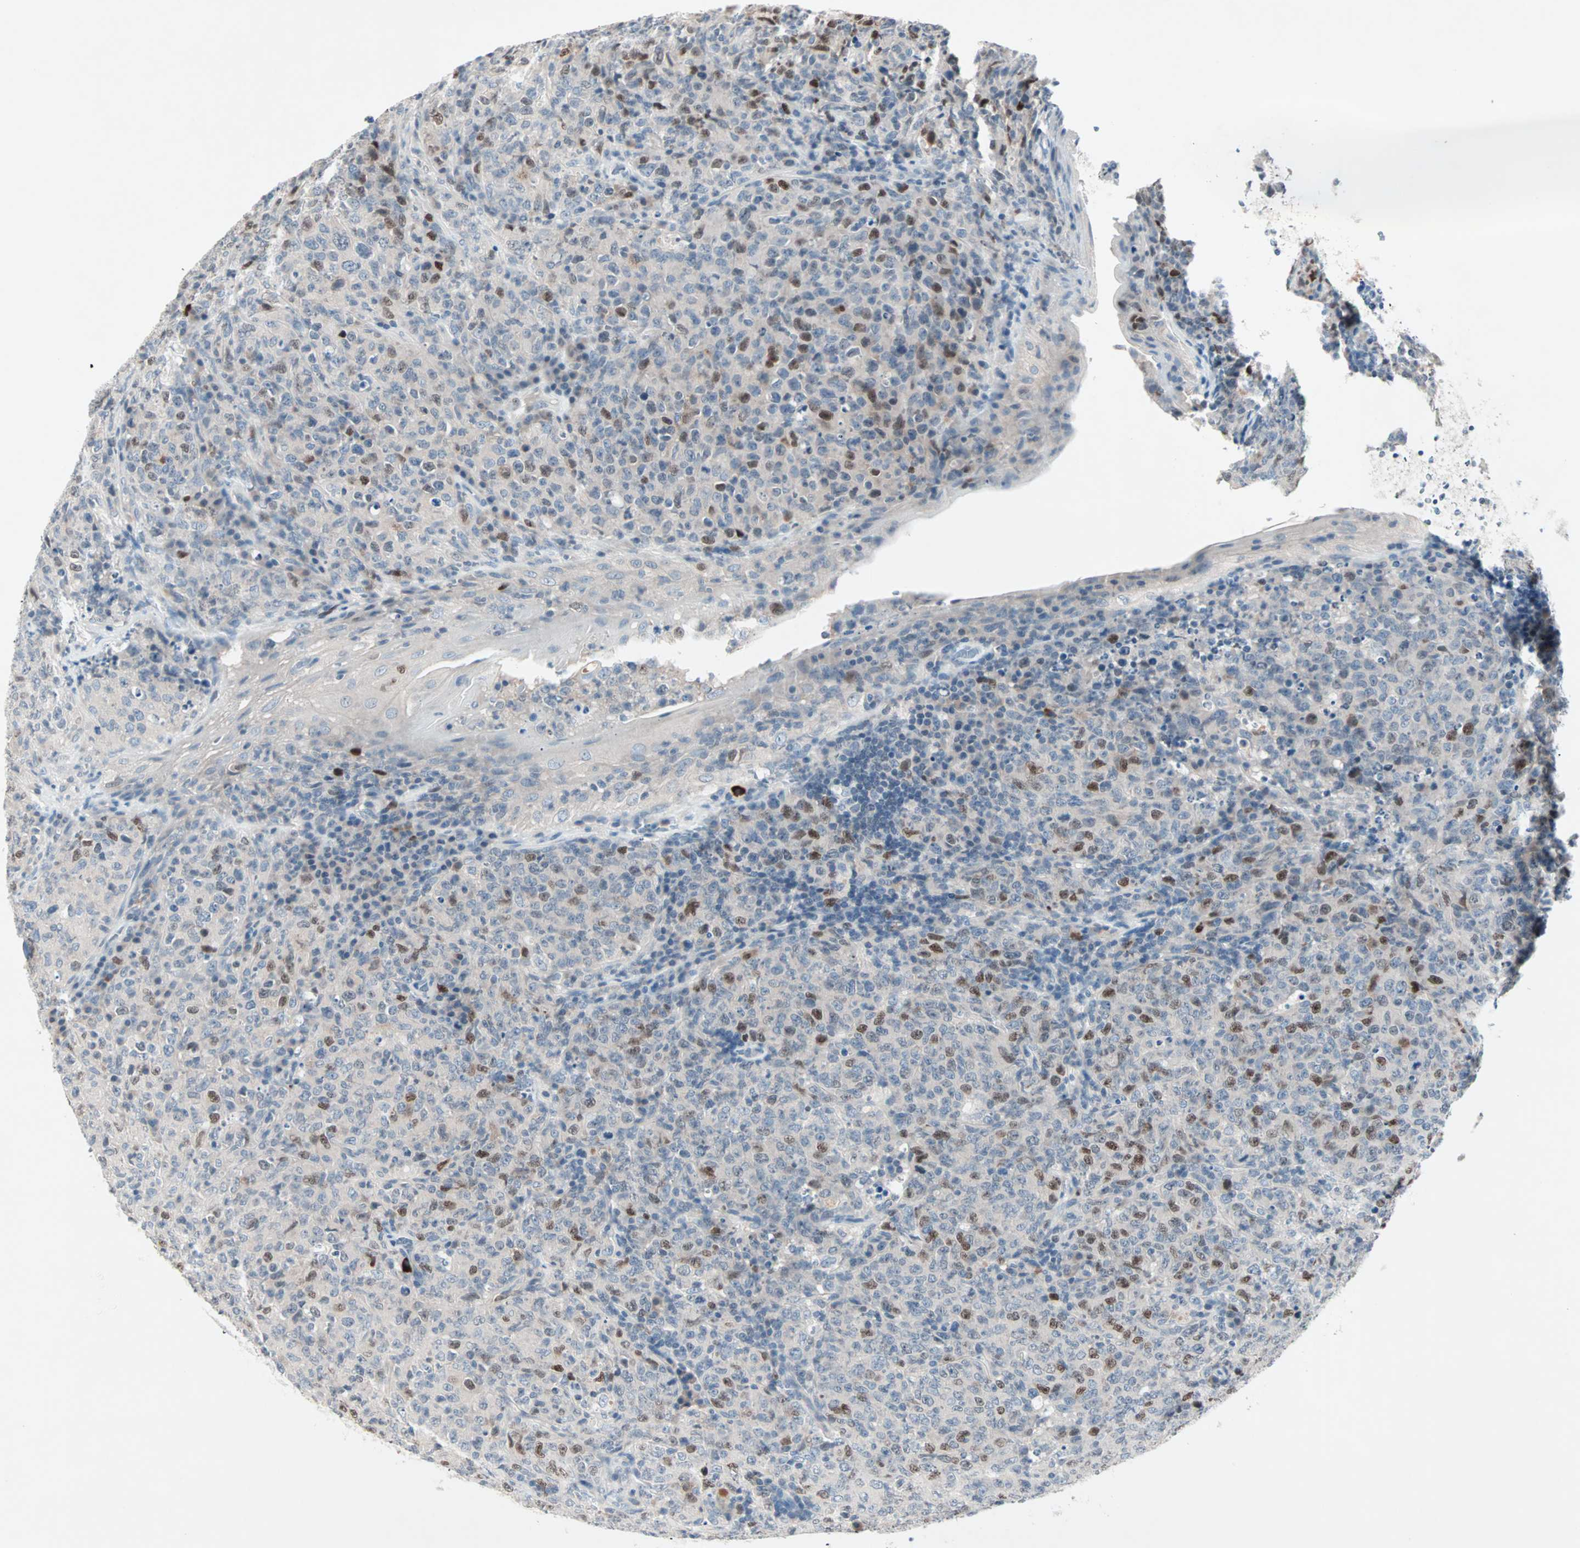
{"staining": {"intensity": "strong", "quantity": "<25%", "location": "nuclear"}, "tissue": "lymphoma", "cell_type": "Tumor cells", "image_type": "cancer", "snomed": [{"axis": "morphology", "description": "Malignant lymphoma, non-Hodgkin's type, High grade"}, {"axis": "topography", "description": "Tonsil"}], "caption": "Immunohistochemical staining of human high-grade malignant lymphoma, non-Hodgkin's type shows strong nuclear protein expression in about <25% of tumor cells.", "gene": "CCNE2", "patient": {"sex": "female", "age": 36}}